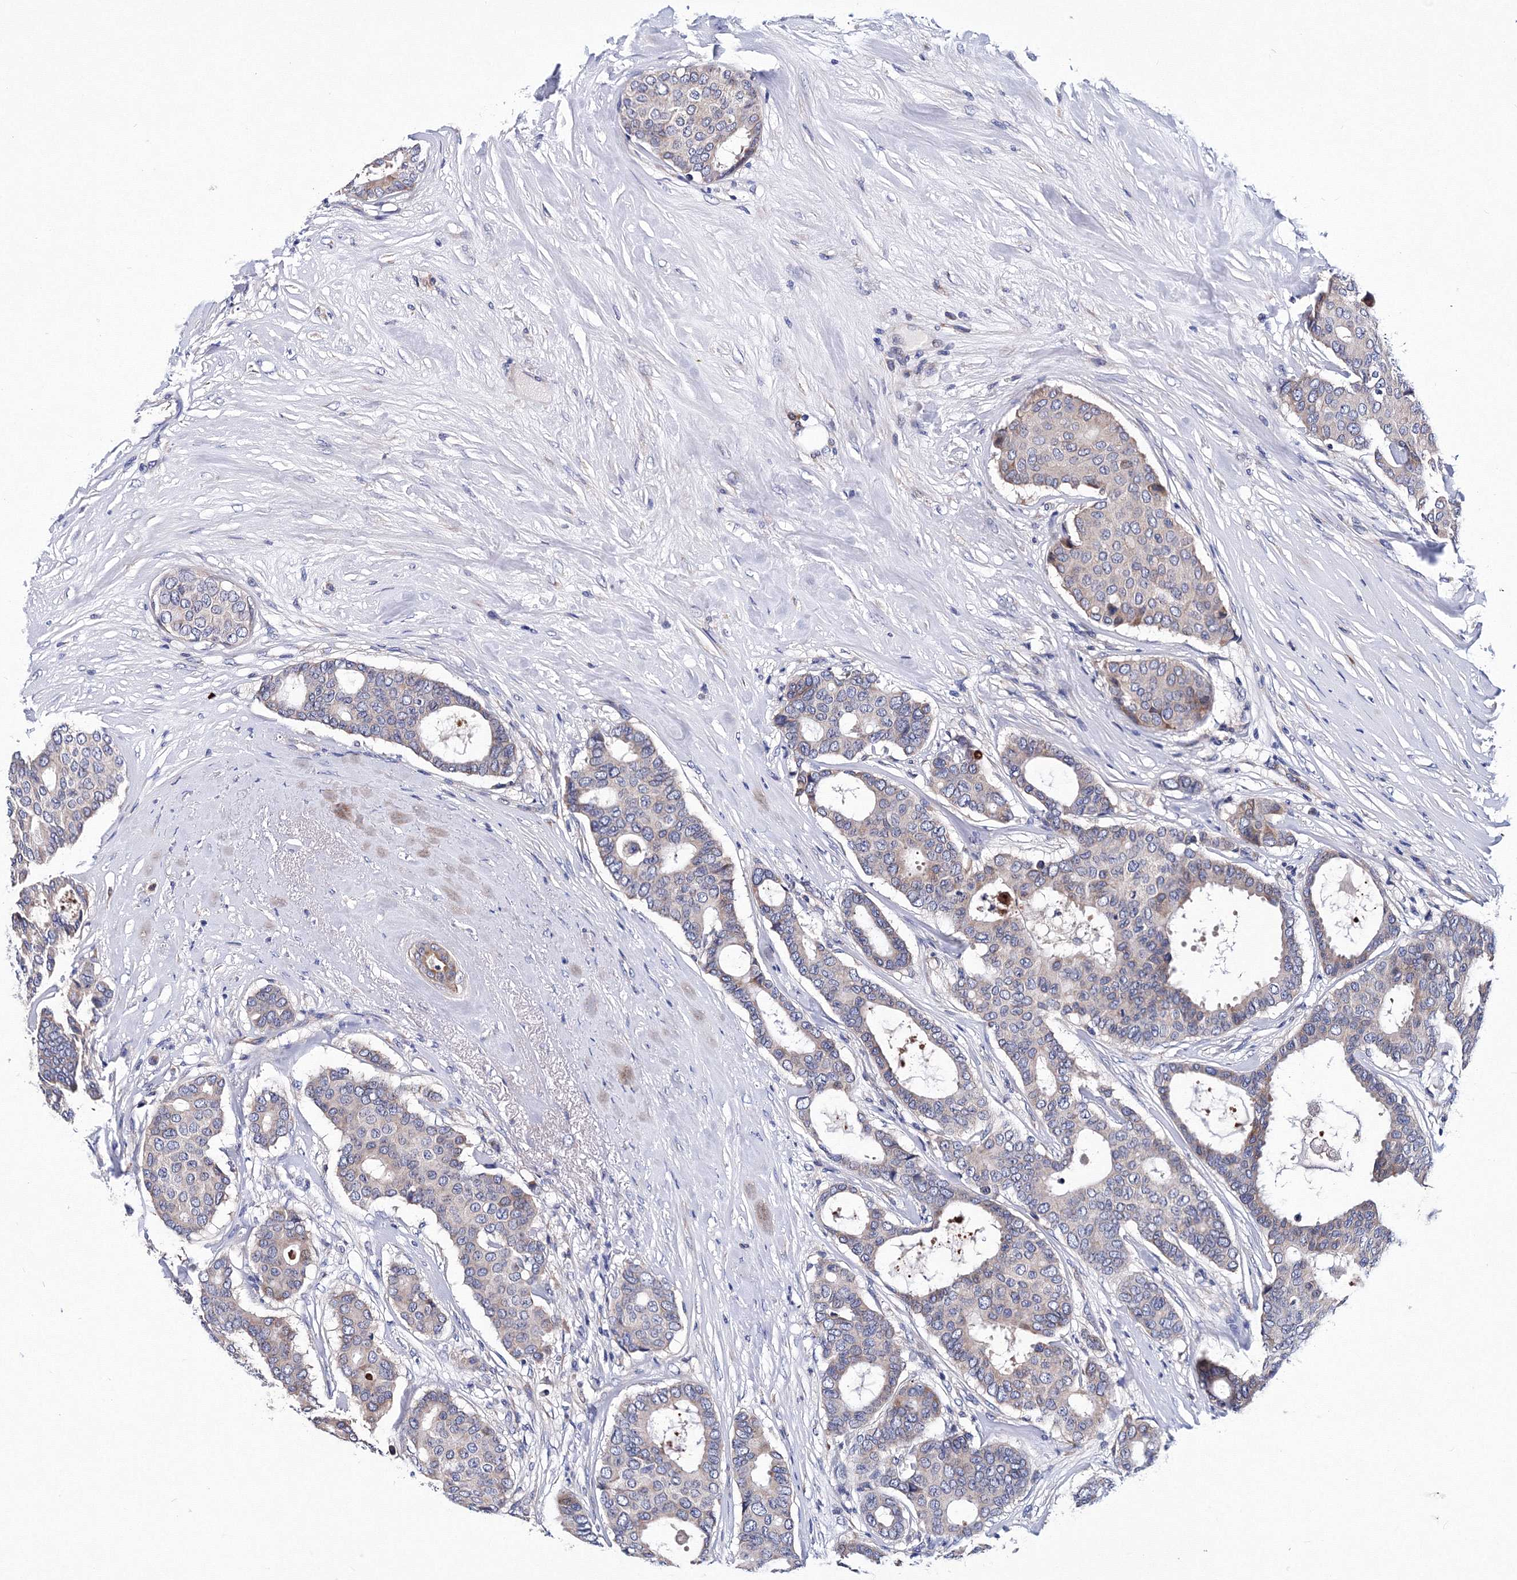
{"staining": {"intensity": "weak", "quantity": "<25%", "location": "cytoplasmic/membranous"}, "tissue": "breast cancer", "cell_type": "Tumor cells", "image_type": "cancer", "snomed": [{"axis": "morphology", "description": "Duct carcinoma"}, {"axis": "topography", "description": "Breast"}], "caption": "Immunohistochemical staining of breast cancer exhibits no significant expression in tumor cells.", "gene": "TRPM2", "patient": {"sex": "female", "age": 75}}